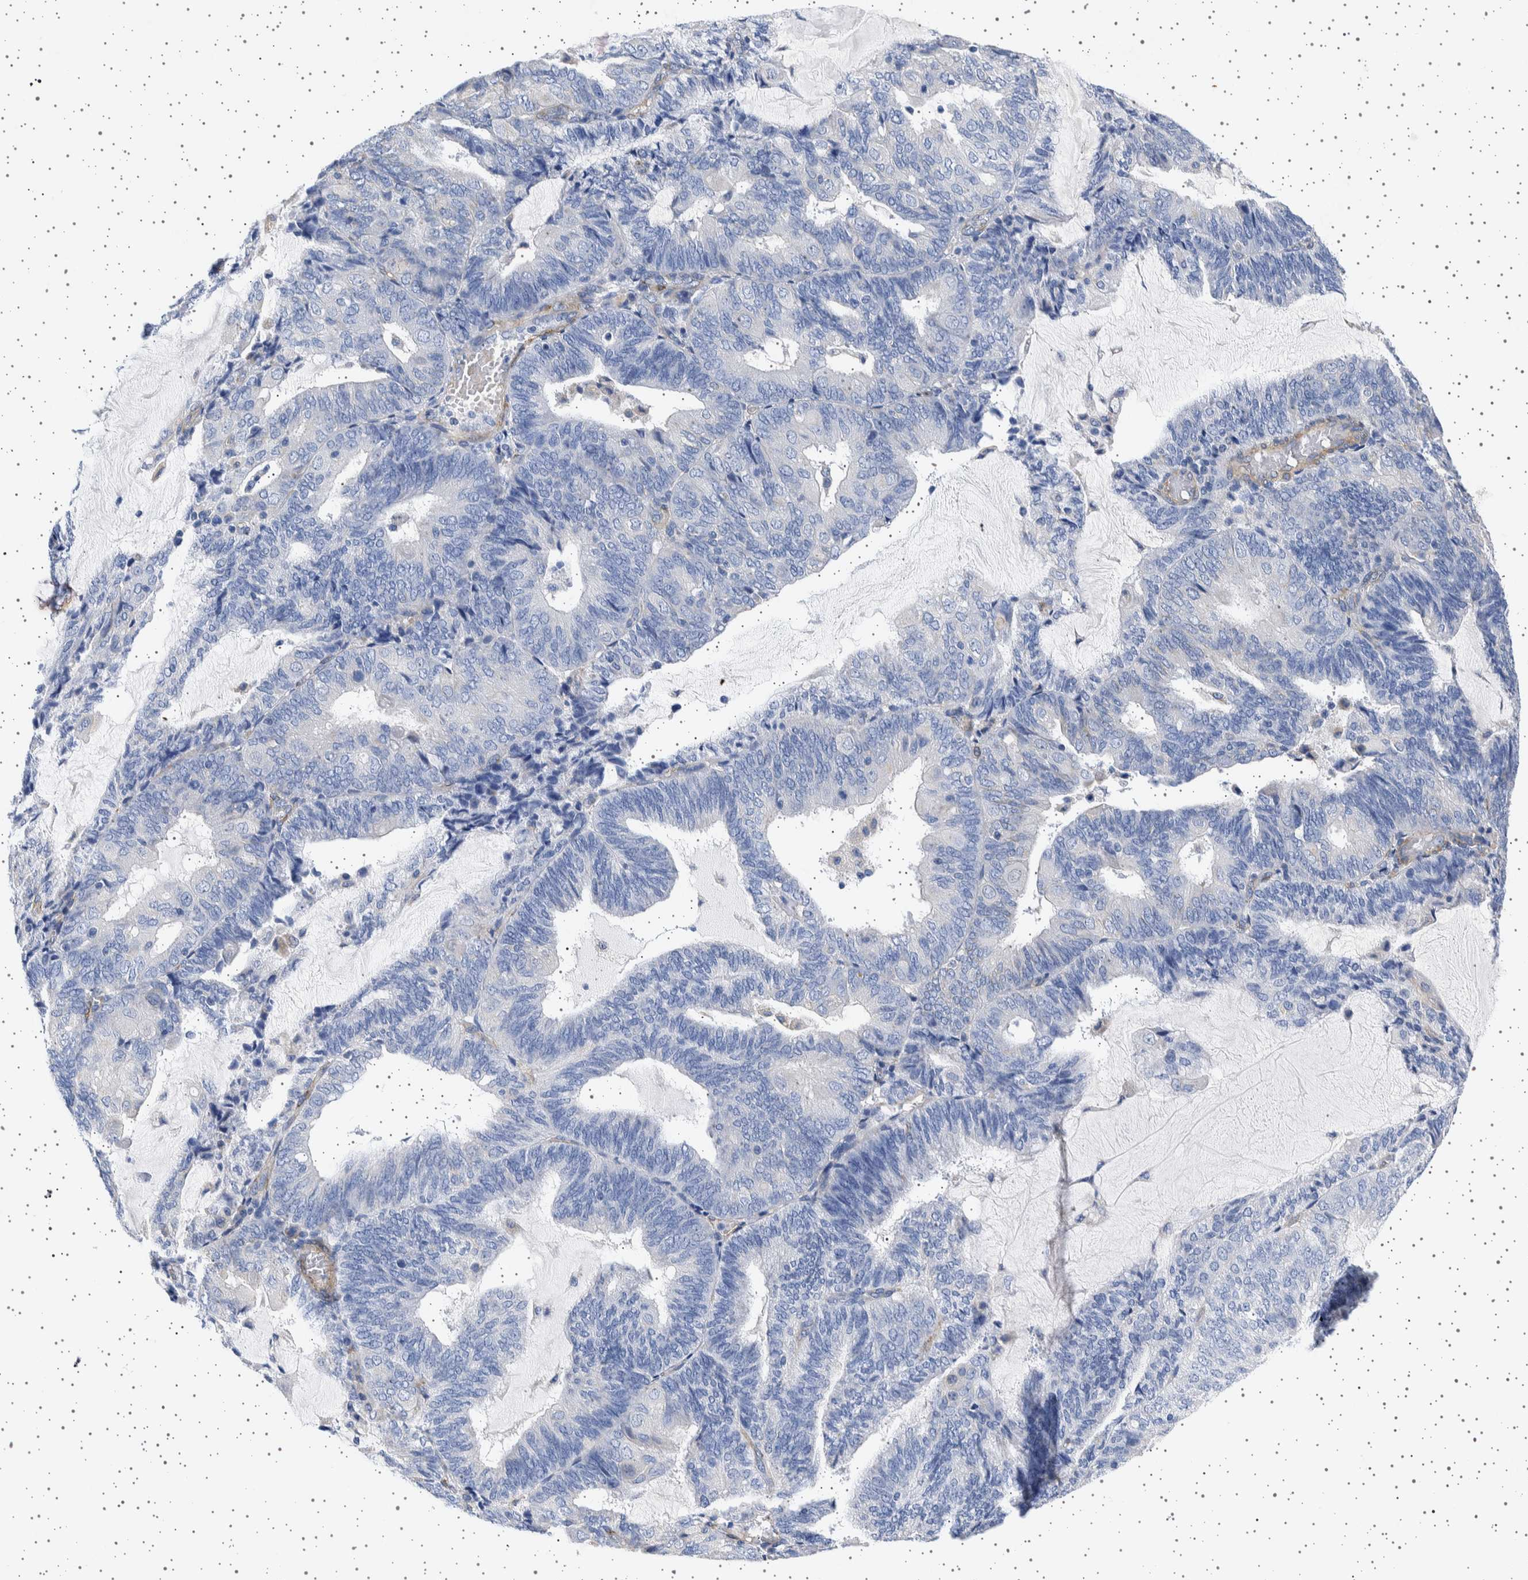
{"staining": {"intensity": "negative", "quantity": "none", "location": "none"}, "tissue": "endometrial cancer", "cell_type": "Tumor cells", "image_type": "cancer", "snomed": [{"axis": "morphology", "description": "Adenocarcinoma, NOS"}, {"axis": "topography", "description": "Endometrium"}], "caption": "This is a image of immunohistochemistry (IHC) staining of endometrial adenocarcinoma, which shows no positivity in tumor cells. (Brightfield microscopy of DAB immunohistochemistry (IHC) at high magnification).", "gene": "SEPTIN4", "patient": {"sex": "female", "age": 81}}